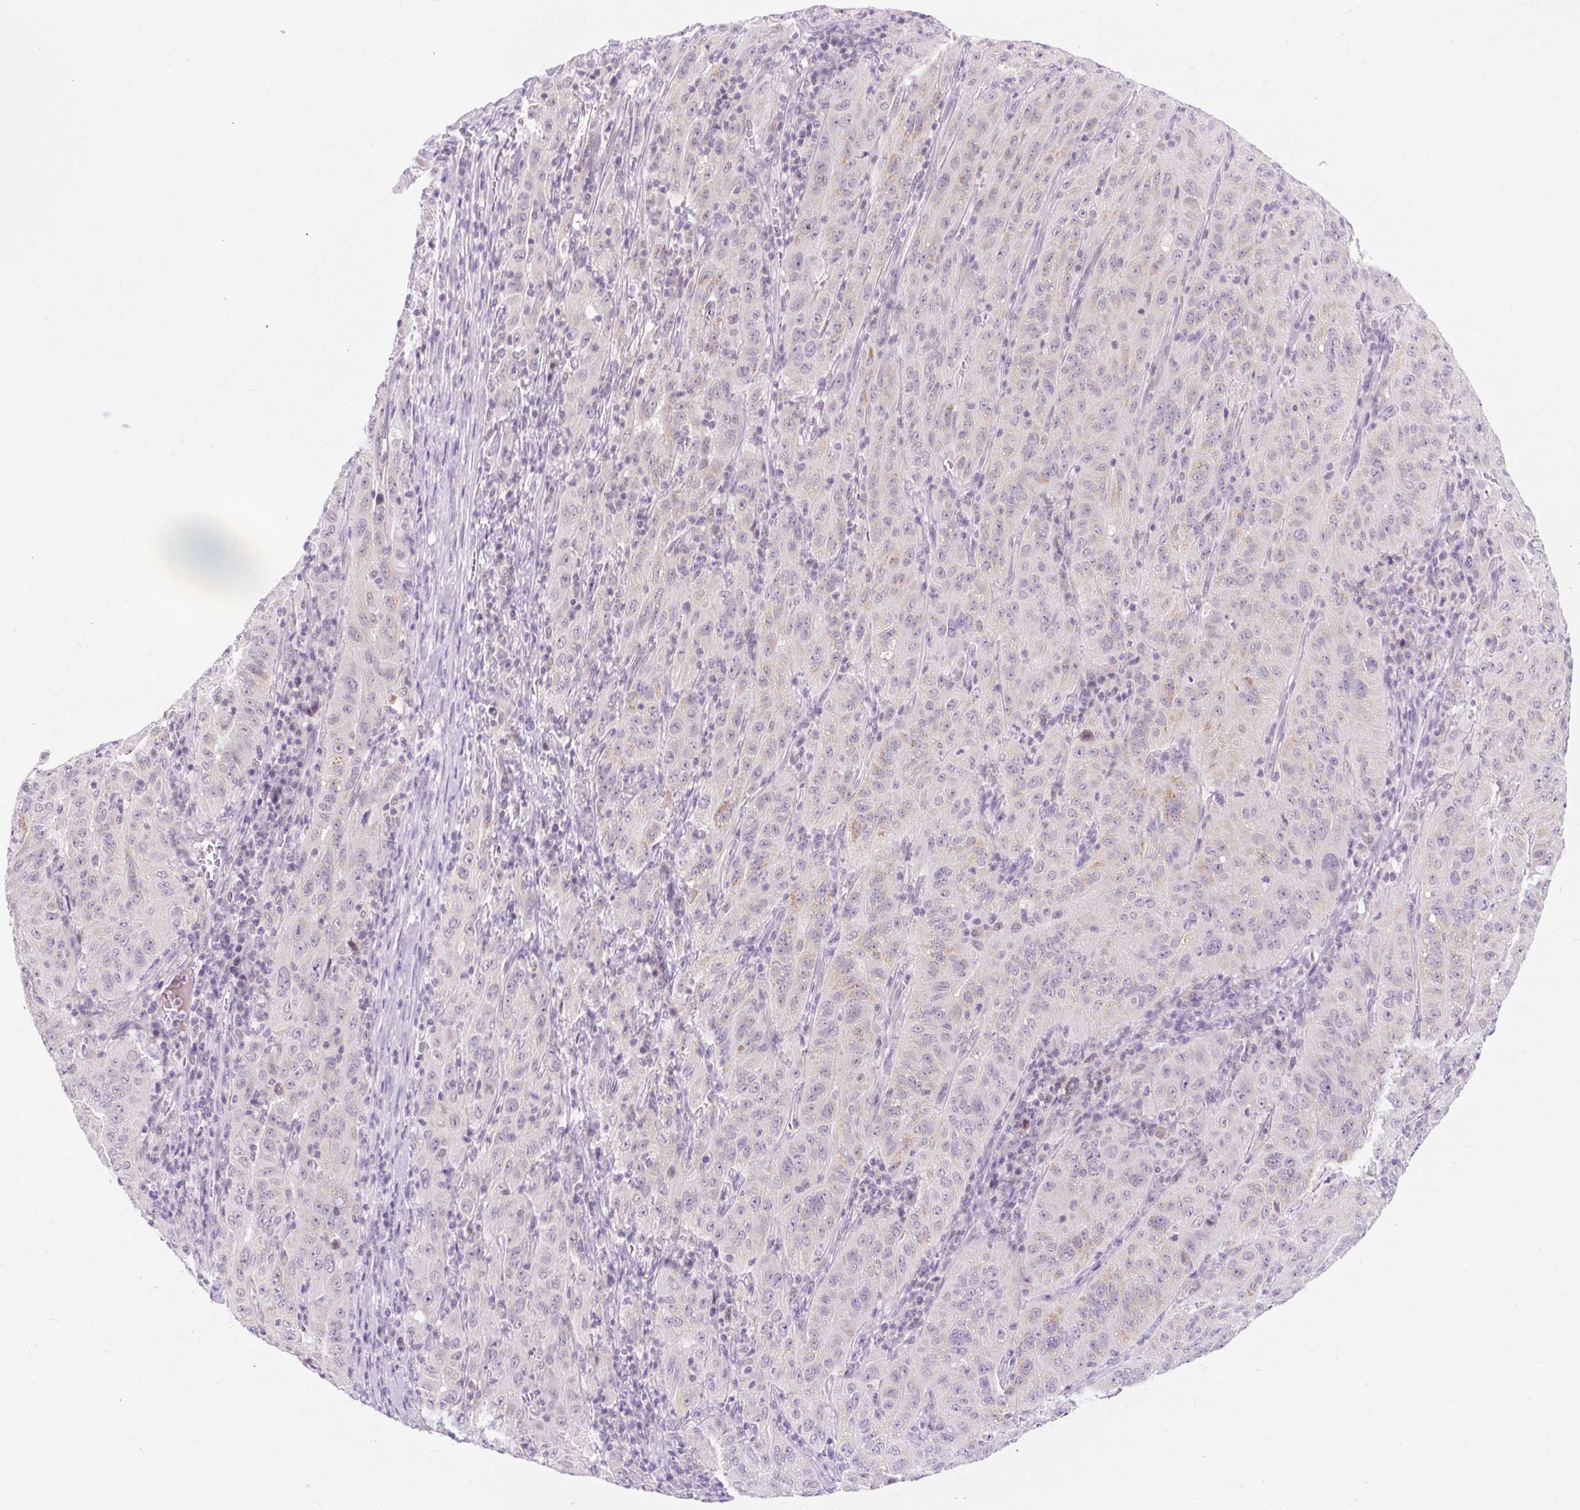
{"staining": {"intensity": "negative", "quantity": "none", "location": "none"}, "tissue": "pancreatic cancer", "cell_type": "Tumor cells", "image_type": "cancer", "snomed": [{"axis": "morphology", "description": "Adenocarcinoma, NOS"}, {"axis": "topography", "description": "Pancreas"}], "caption": "The photomicrograph reveals no staining of tumor cells in pancreatic cancer. (Brightfield microscopy of DAB (3,3'-diaminobenzidine) immunohistochemistry at high magnification).", "gene": "ITPK1", "patient": {"sex": "male", "age": 63}}